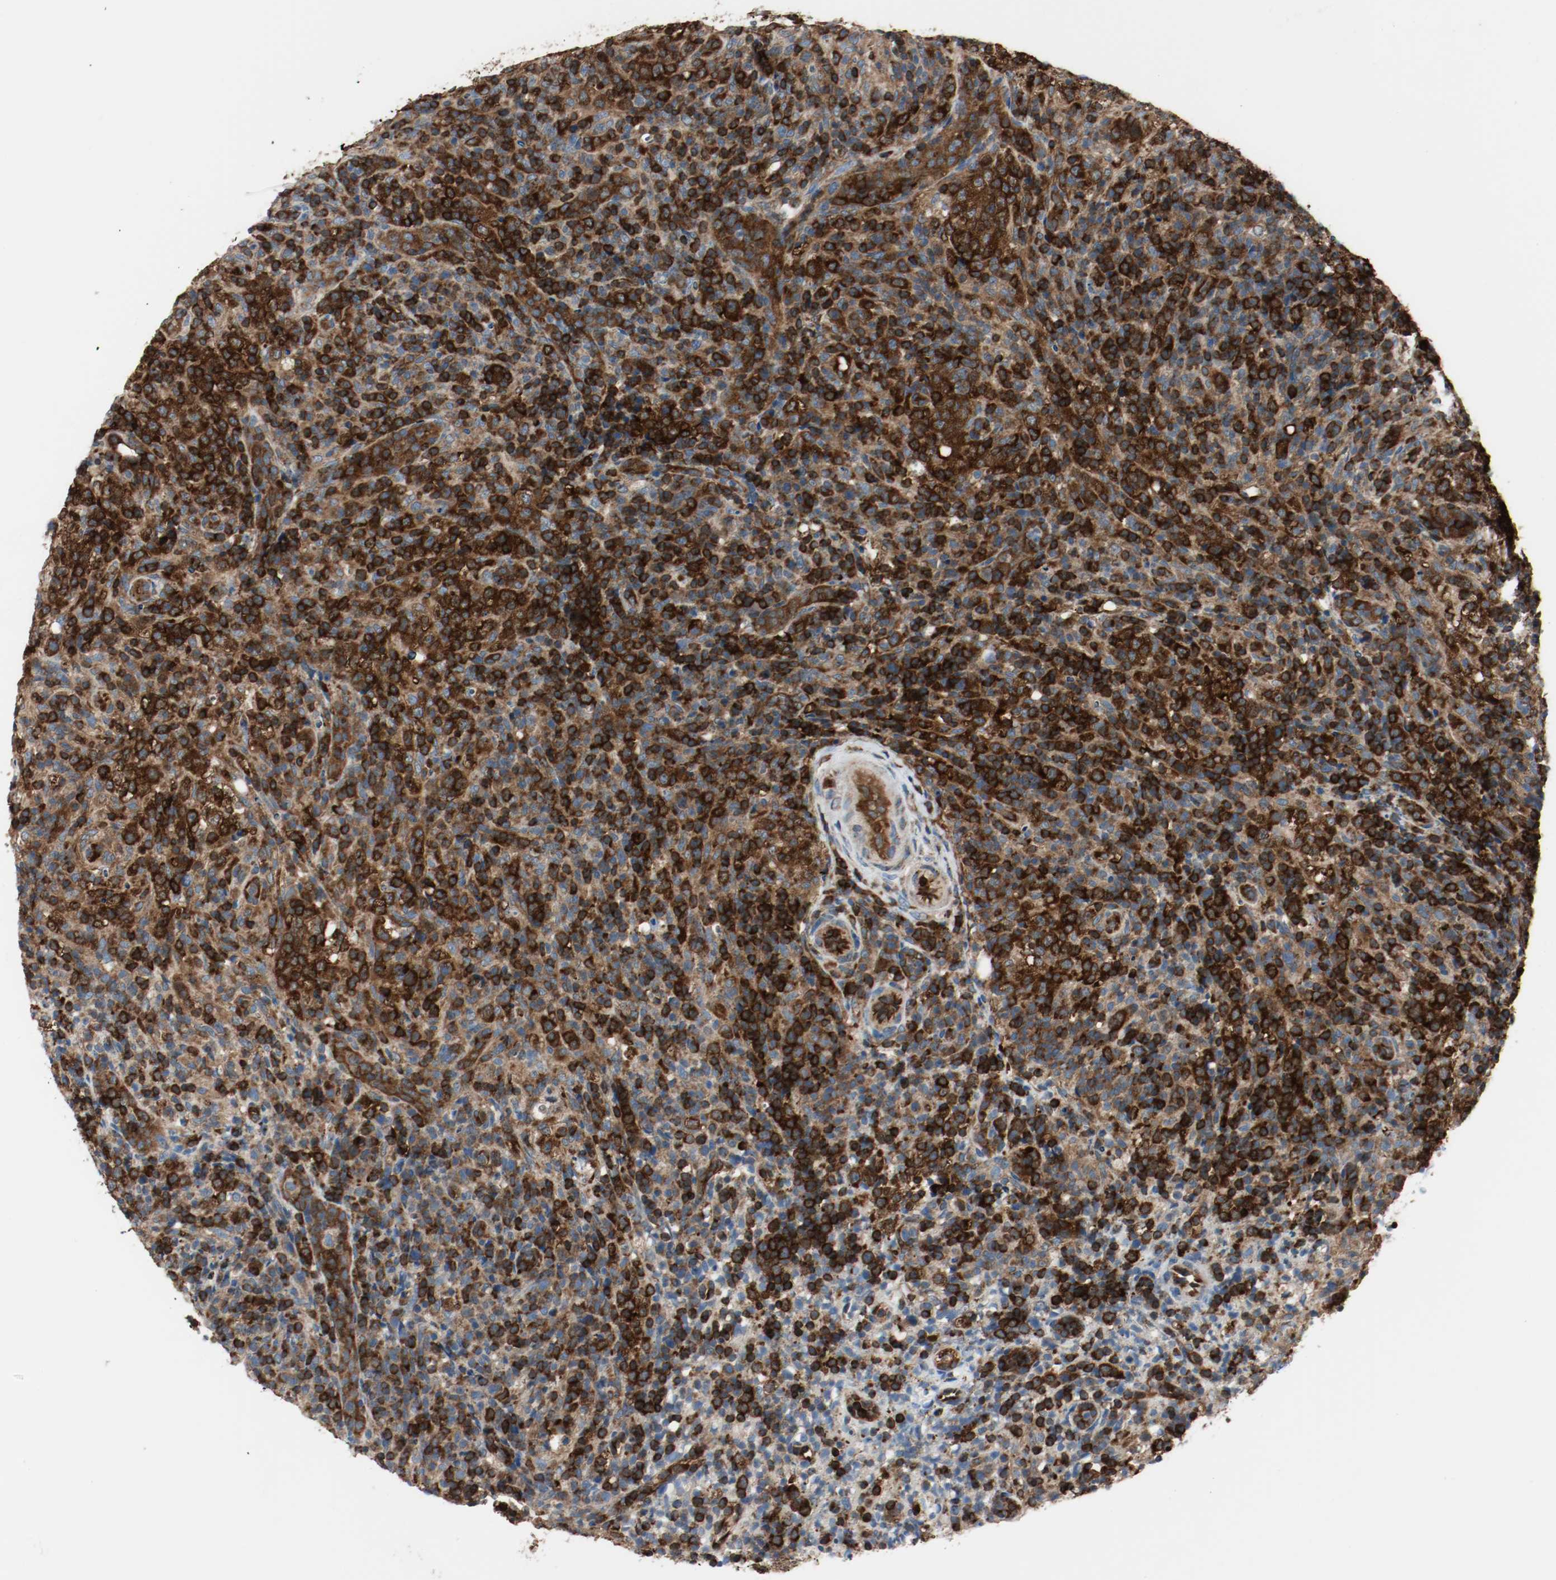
{"staining": {"intensity": "strong", "quantity": ">75%", "location": "cytoplasmic/membranous"}, "tissue": "lymphoma", "cell_type": "Tumor cells", "image_type": "cancer", "snomed": [{"axis": "morphology", "description": "Malignant lymphoma, non-Hodgkin's type, High grade"}, {"axis": "topography", "description": "Lymph node"}], "caption": "Protein staining of high-grade malignant lymphoma, non-Hodgkin's type tissue displays strong cytoplasmic/membranous staining in about >75% of tumor cells.", "gene": "PLCG1", "patient": {"sex": "female", "age": 76}}